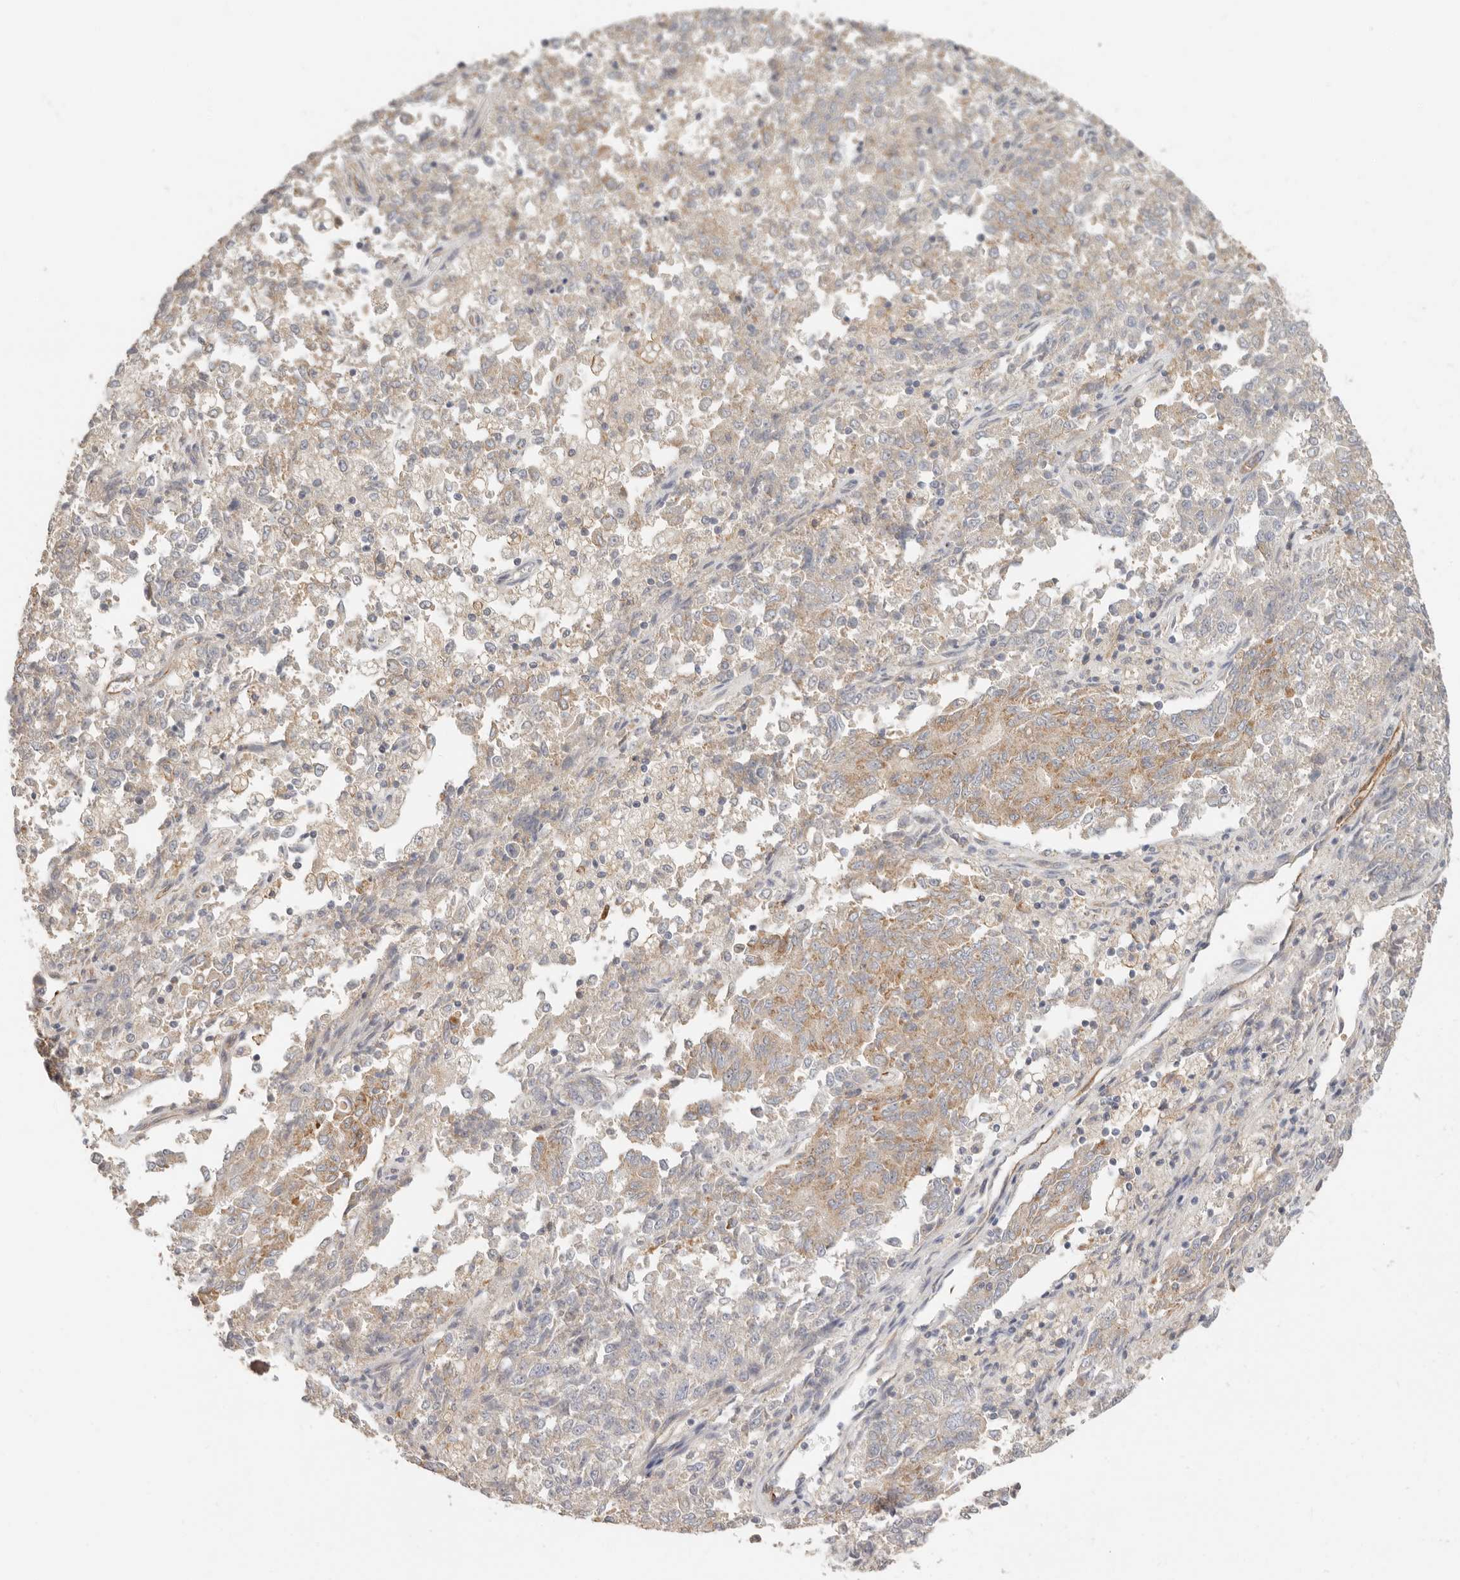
{"staining": {"intensity": "moderate", "quantity": "<25%", "location": "cytoplasmic/membranous"}, "tissue": "endometrial cancer", "cell_type": "Tumor cells", "image_type": "cancer", "snomed": [{"axis": "morphology", "description": "Adenocarcinoma, NOS"}, {"axis": "topography", "description": "Endometrium"}], "caption": "This is a histology image of IHC staining of endometrial adenocarcinoma, which shows moderate expression in the cytoplasmic/membranous of tumor cells.", "gene": "SPRING1", "patient": {"sex": "female", "age": 80}}